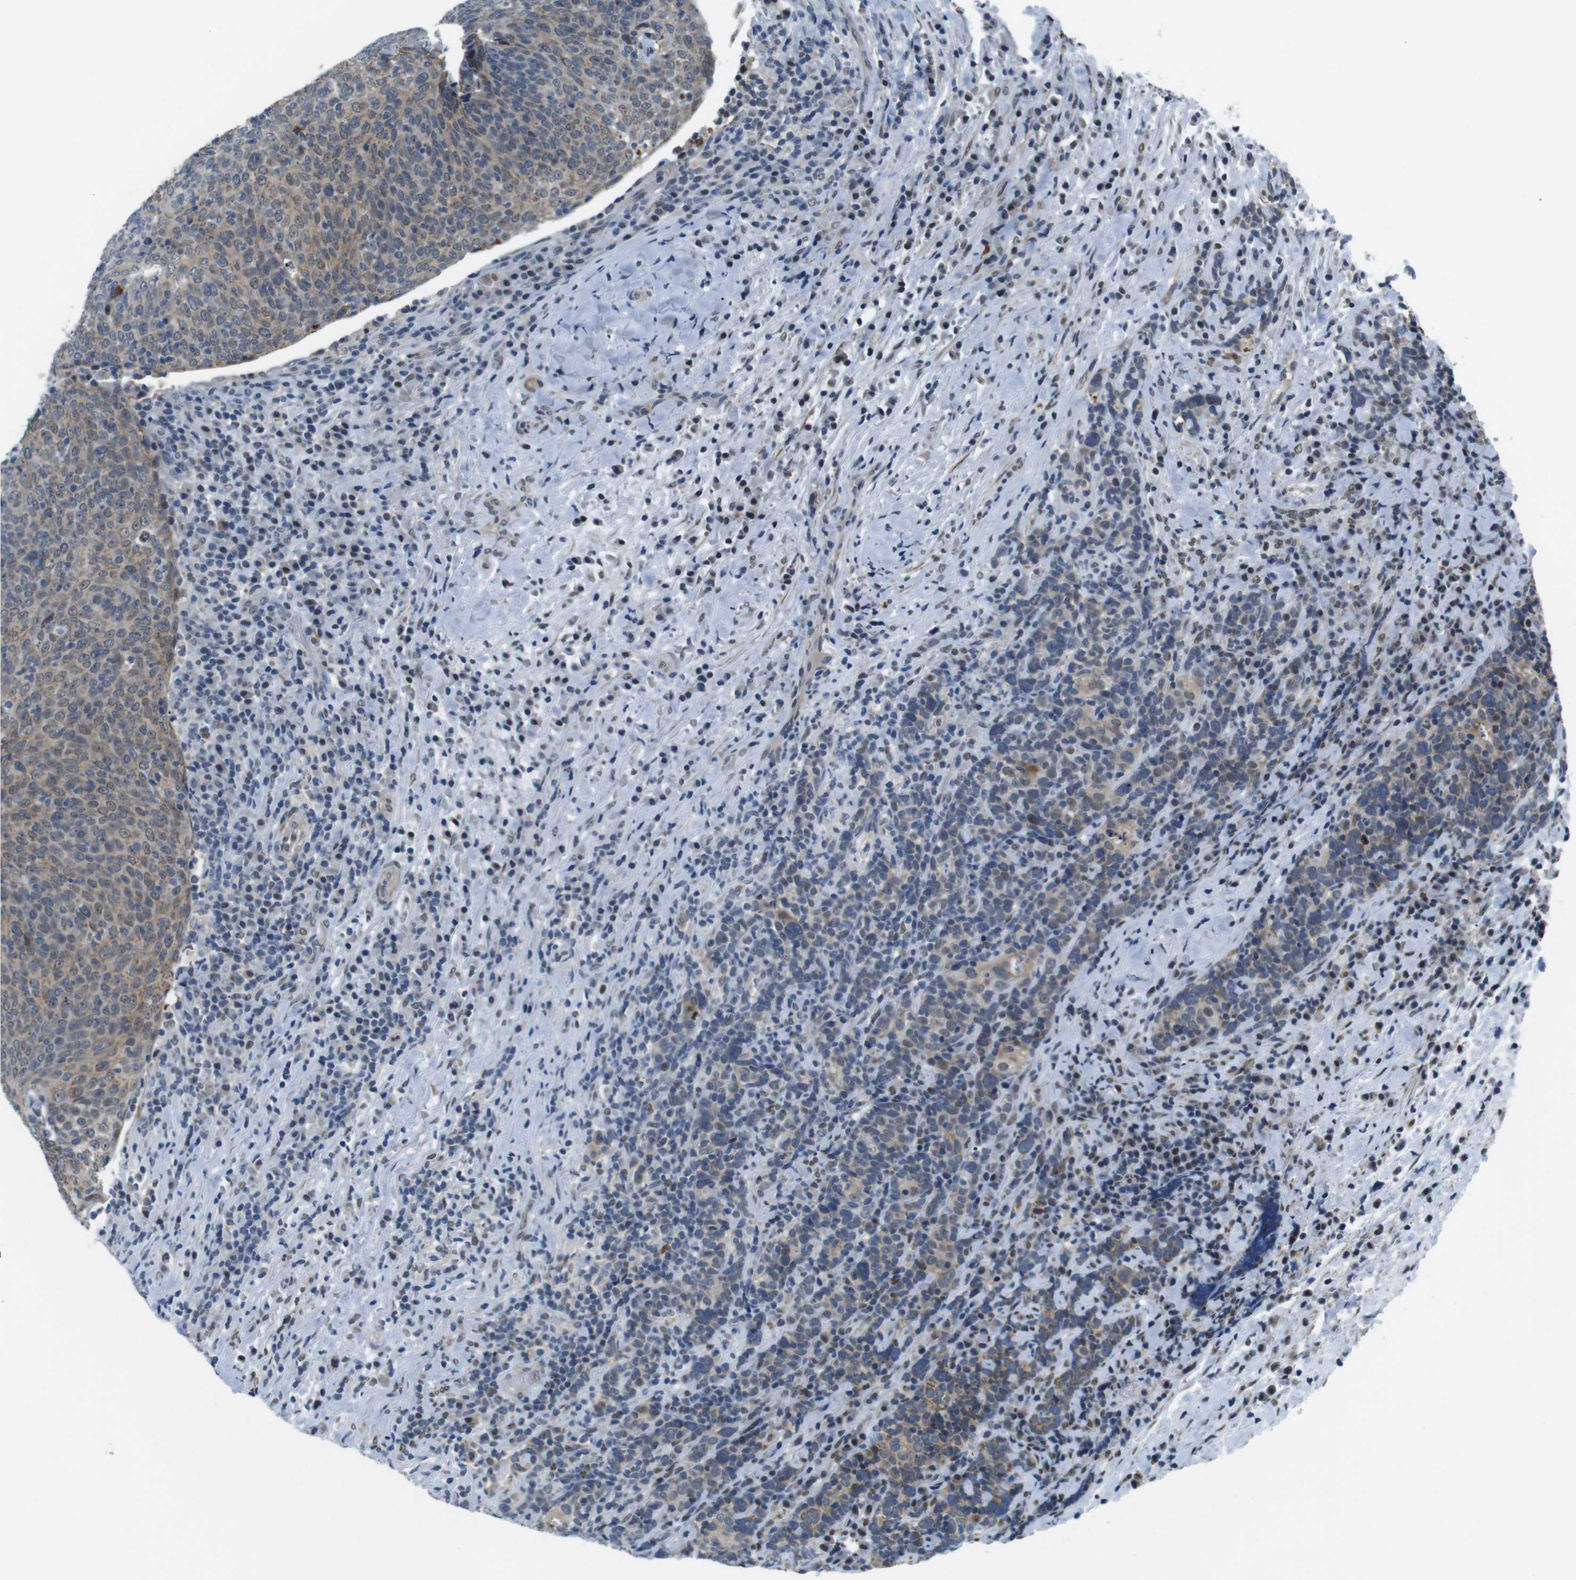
{"staining": {"intensity": "weak", "quantity": ">75%", "location": "cytoplasmic/membranous,nuclear"}, "tissue": "head and neck cancer", "cell_type": "Tumor cells", "image_type": "cancer", "snomed": [{"axis": "morphology", "description": "Squamous cell carcinoma, NOS"}, {"axis": "morphology", "description": "Squamous cell carcinoma, metastatic, NOS"}, {"axis": "topography", "description": "Lymph node"}, {"axis": "topography", "description": "Head-Neck"}], "caption": "Head and neck cancer tissue displays weak cytoplasmic/membranous and nuclear positivity in approximately >75% of tumor cells", "gene": "USP7", "patient": {"sex": "male", "age": 62}}